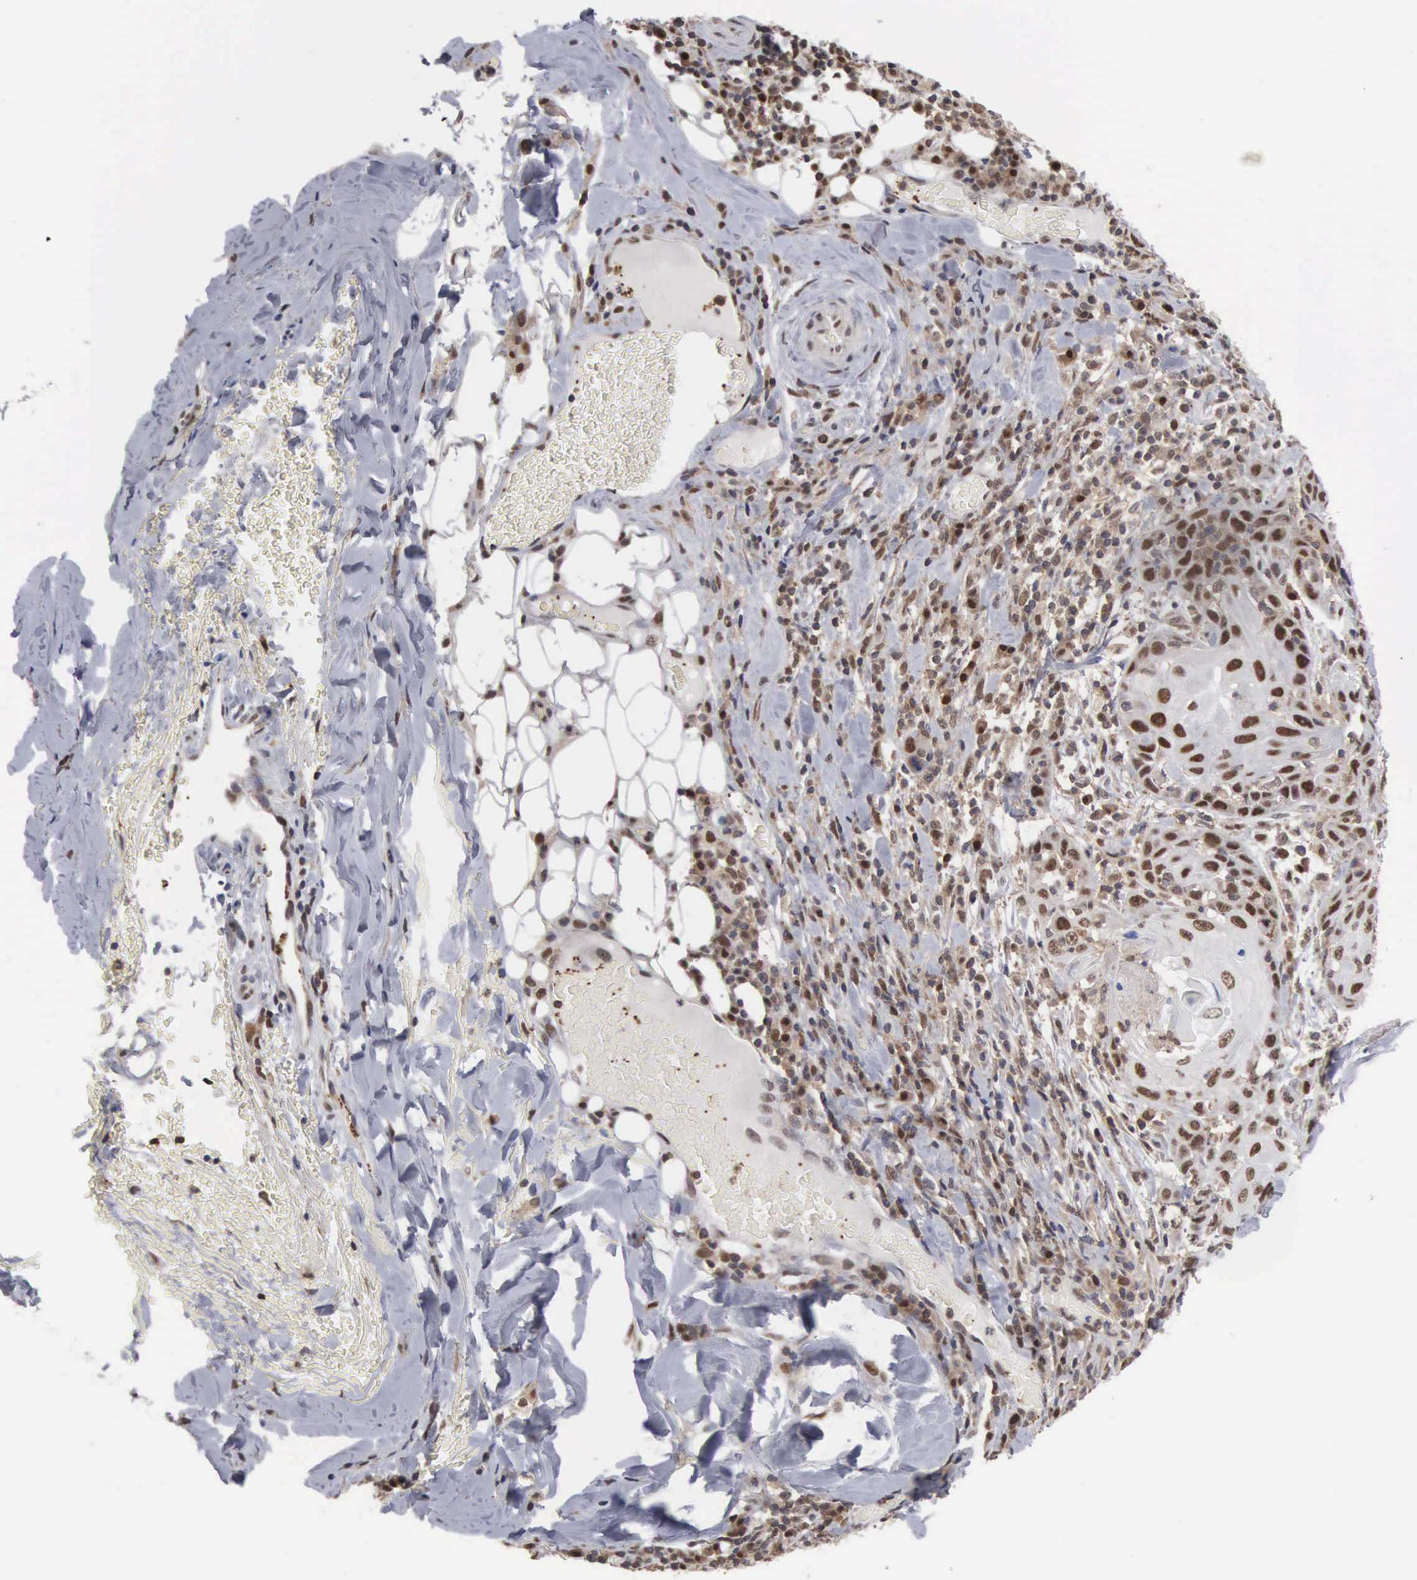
{"staining": {"intensity": "moderate", "quantity": ">75%", "location": "nuclear"}, "tissue": "skin cancer", "cell_type": "Tumor cells", "image_type": "cancer", "snomed": [{"axis": "morphology", "description": "Squamous cell carcinoma, NOS"}, {"axis": "topography", "description": "Skin"}], "caption": "IHC of skin cancer shows medium levels of moderate nuclear staining in approximately >75% of tumor cells.", "gene": "TRMT5", "patient": {"sex": "male", "age": 84}}